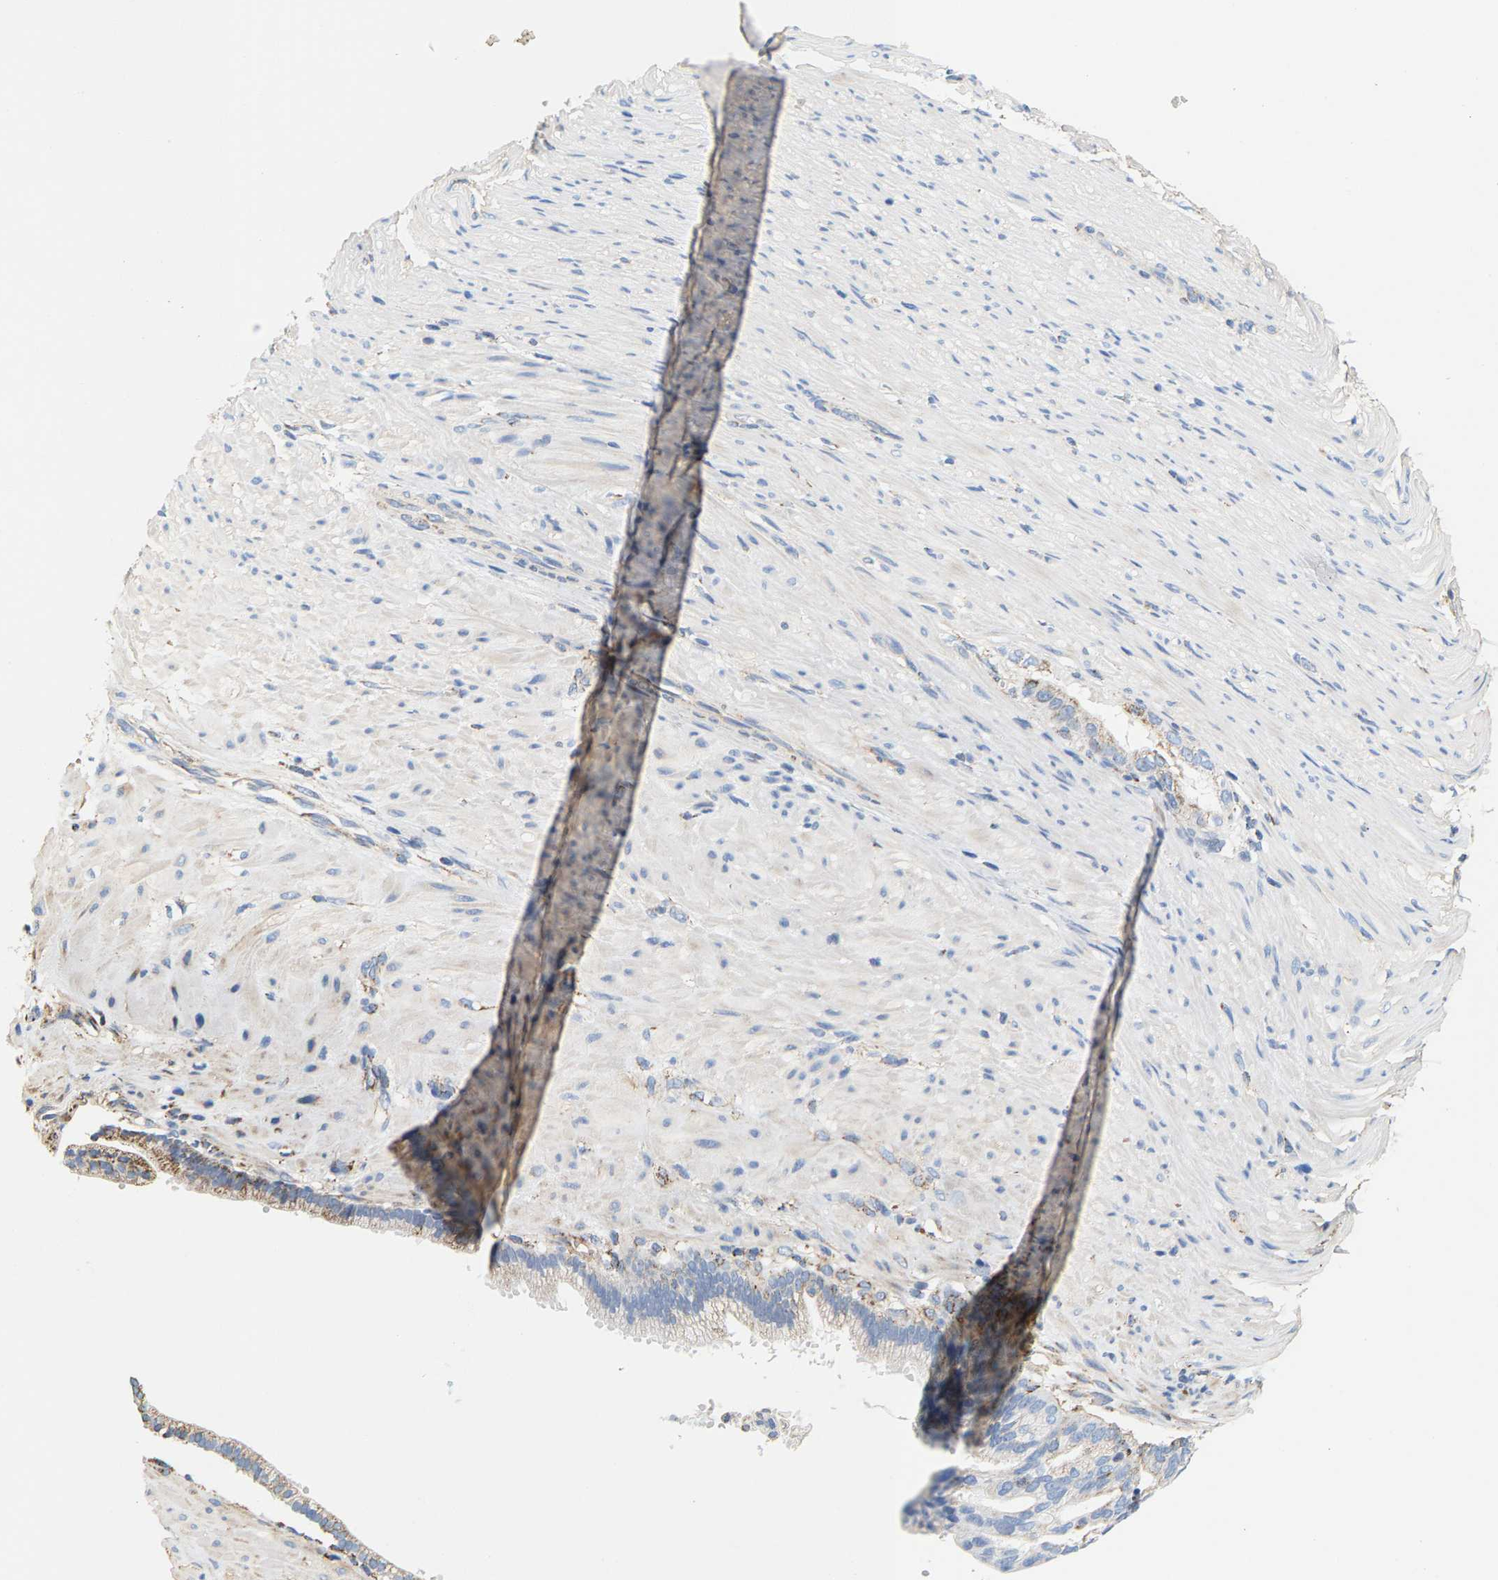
{"staining": {"intensity": "moderate", "quantity": "<25%", "location": "cytoplasmic/membranous"}, "tissue": "pancreatic cancer", "cell_type": "Tumor cells", "image_type": "cancer", "snomed": [{"axis": "morphology", "description": "Adenocarcinoma, NOS"}, {"axis": "topography", "description": "Pancreas"}], "caption": "Approximately <25% of tumor cells in pancreatic cancer reveal moderate cytoplasmic/membranous protein staining as visualized by brown immunohistochemical staining.", "gene": "SHMT2", "patient": {"sex": "male", "age": 69}}